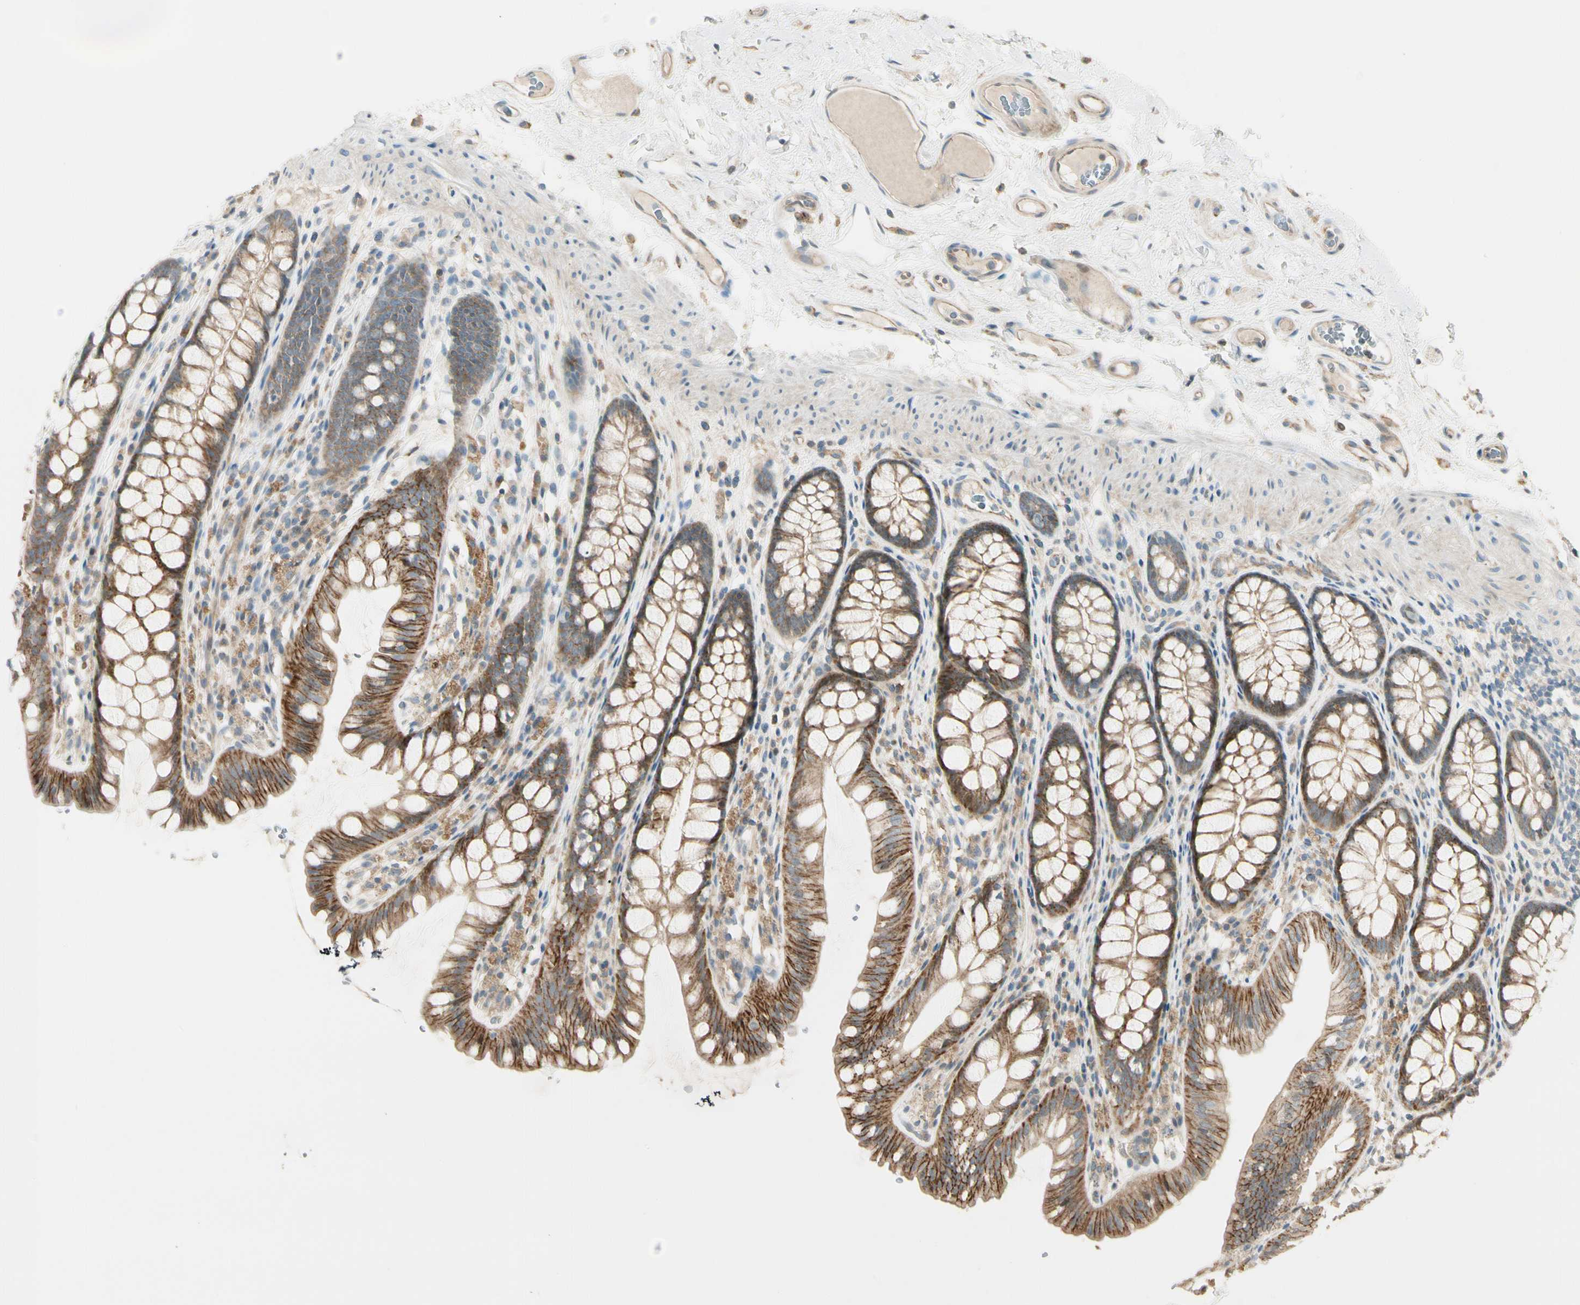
{"staining": {"intensity": "weak", "quantity": ">75%", "location": "cytoplasmic/membranous"}, "tissue": "colon", "cell_type": "Endothelial cells", "image_type": "normal", "snomed": [{"axis": "morphology", "description": "Normal tissue, NOS"}, {"axis": "topography", "description": "Colon"}], "caption": "Protein analysis of normal colon reveals weak cytoplasmic/membranous expression in about >75% of endothelial cells. (Stains: DAB (3,3'-diaminobenzidine) in brown, nuclei in blue, Microscopy: brightfield microscopy at high magnification).", "gene": "P3H2", "patient": {"sex": "female", "age": 55}}